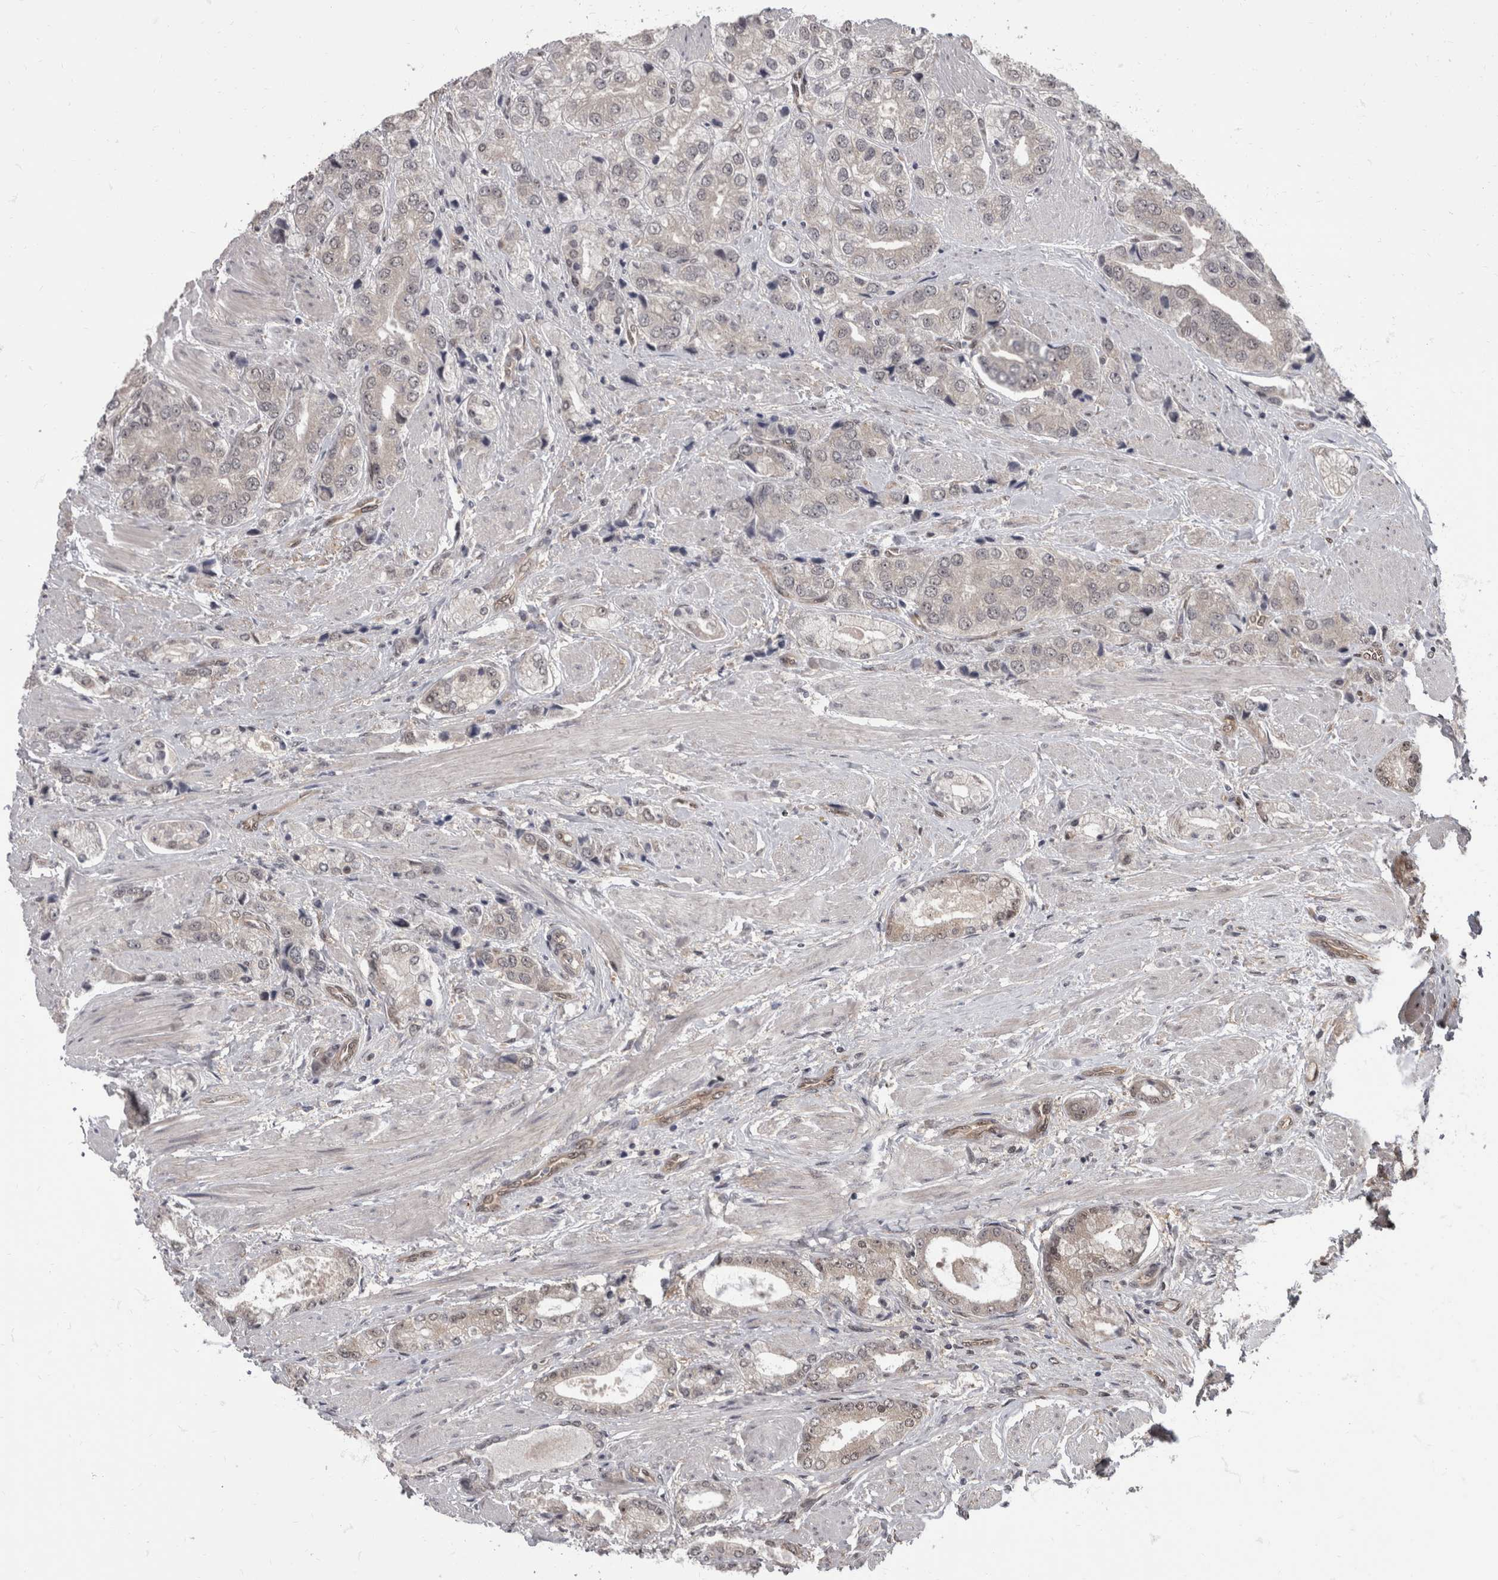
{"staining": {"intensity": "negative", "quantity": "none", "location": "none"}, "tissue": "prostate cancer", "cell_type": "Tumor cells", "image_type": "cancer", "snomed": [{"axis": "morphology", "description": "Adenocarcinoma, High grade"}, {"axis": "topography", "description": "Prostate"}], "caption": "Tumor cells are negative for brown protein staining in prostate cancer.", "gene": "AKT3", "patient": {"sex": "male", "age": 50}}